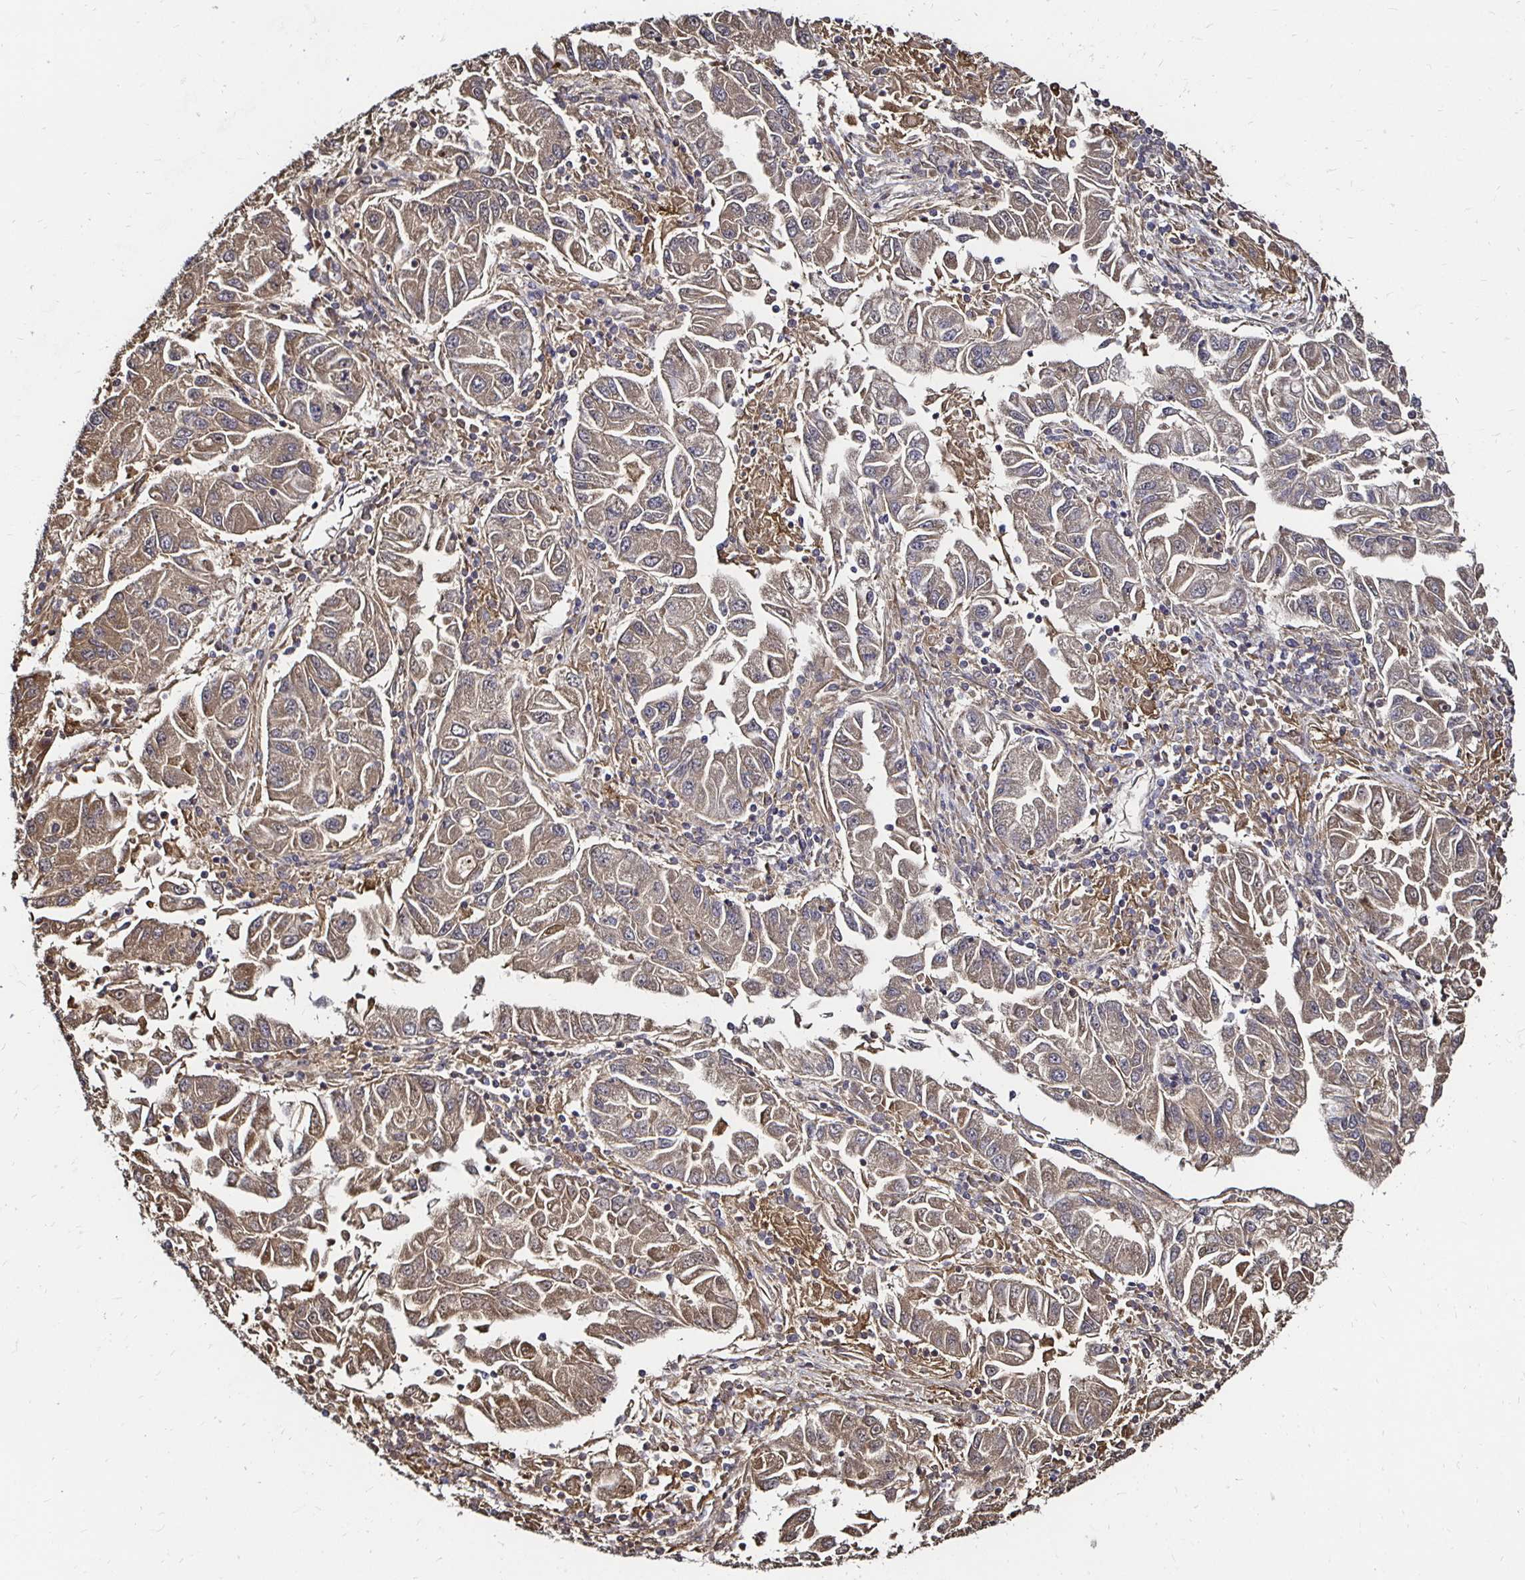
{"staining": {"intensity": "moderate", "quantity": "25%-75%", "location": "cytoplasmic/membranous,nuclear"}, "tissue": "lung cancer", "cell_type": "Tumor cells", "image_type": "cancer", "snomed": [{"axis": "morphology", "description": "Adenocarcinoma, NOS"}, {"axis": "morphology", "description": "Adenocarcinoma primary or metastatic"}, {"axis": "topography", "description": "Lung"}], "caption": "Lung cancer (adenocarcinoma primary or metastatic) was stained to show a protein in brown. There is medium levels of moderate cytoplasmic/membranous and nuclear positivity in approximately 25%-75% of tumor cells.", "gene": "TXN", "patient": {"sex": "male", "age": 74}}